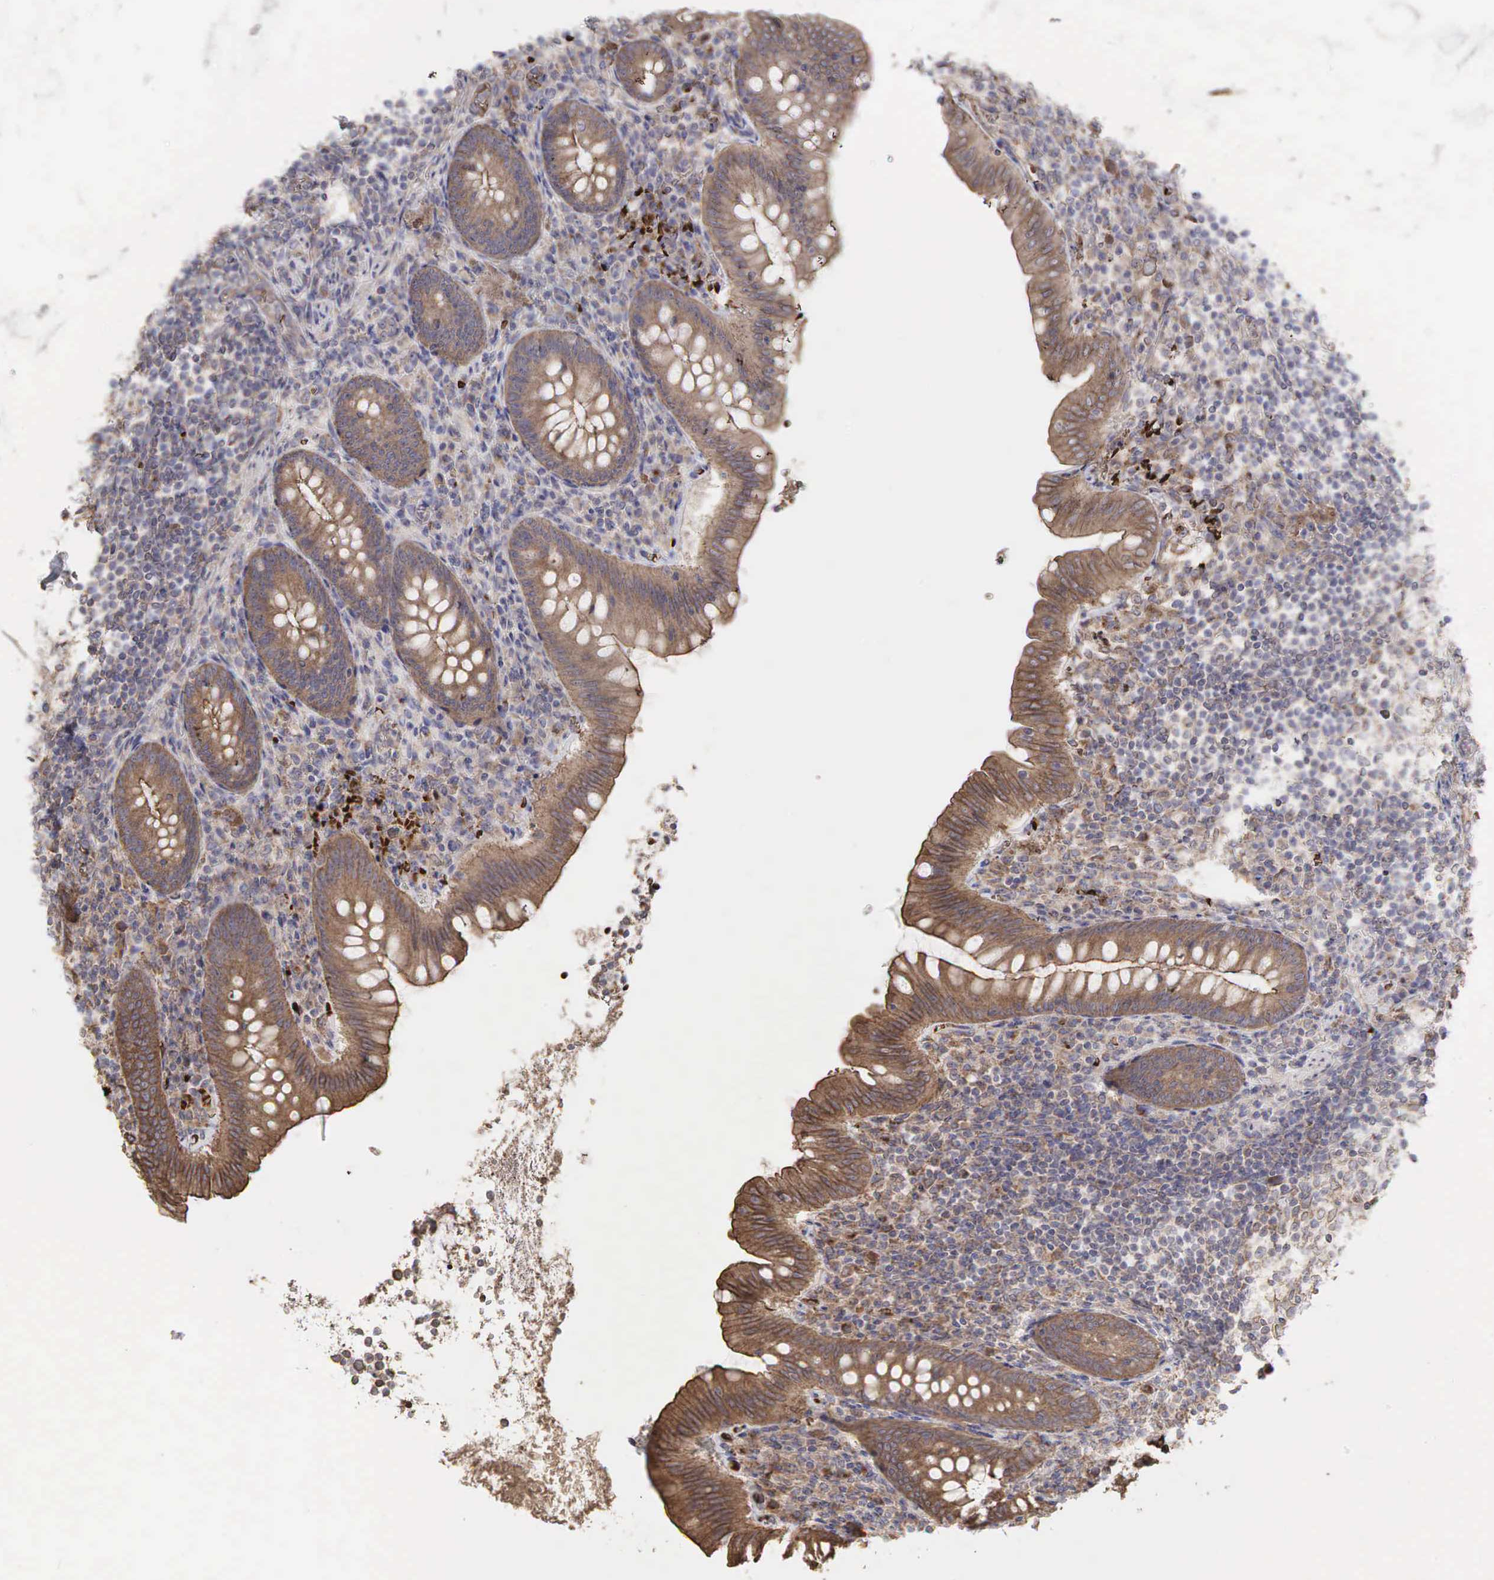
{"staining": {"intensity": "moderate", "quantity": ">75%", "location": "cytoplasmic/membranous"}, "tissue": "appendix", "cell_type": "Glandular cells", "image_type": "normal", "snomed": [{"axis": "morphology", "description": "Normal tissue, NOS"}, {"axis": "topography", "description": "Appendix"}], "caption": "Normal appendix reveals moderate cytoplasmic/membranous positivity in about >75% of glandular cells.", "gene": "PABPC5", "patient": {"sex": "female", "age": 34}}